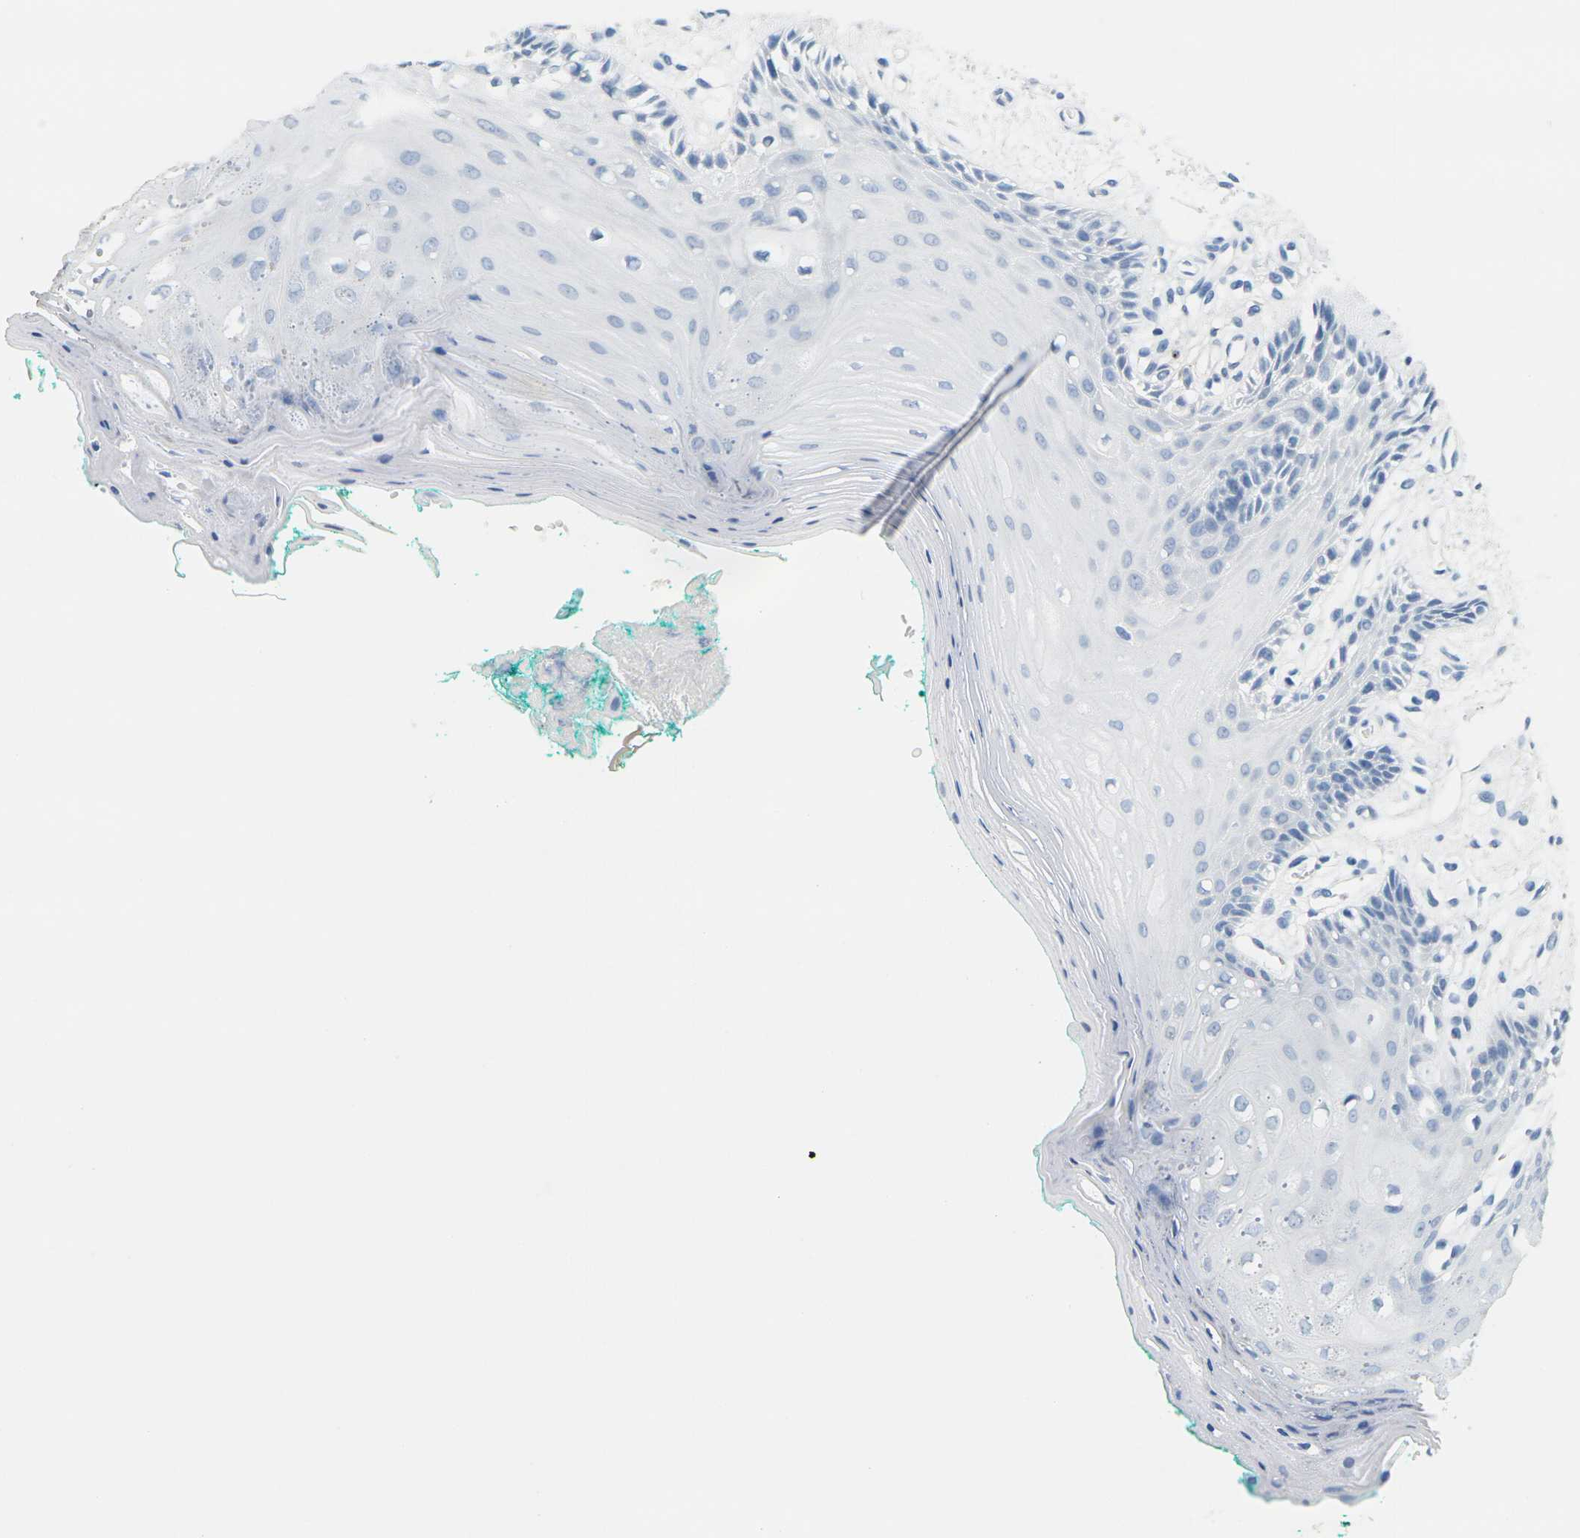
{"staining": {"intensity": "negative", "quantity": "none", "location": "none"}, "tissue": "oral mucosa", "cell_type": "Squamous epithelial cells", "image_type": "normal", "snomed": [{"axis": "morphology", "description": "Normal tissue, NOS"}, {"axis": "topography", "description": "Skeletal muscle"}, {"axis": "topography", "description": "Oral tissue"}, {"axis": "topography", "description": "Peripheral nerve tissue"}], "caption": "Immunohistochemistry of unremarkable oral mucosa reveals no expression in squamous epithelial cells.", "gene": "CTAG1A", "patient": {"sex": "female", "age": 84}}